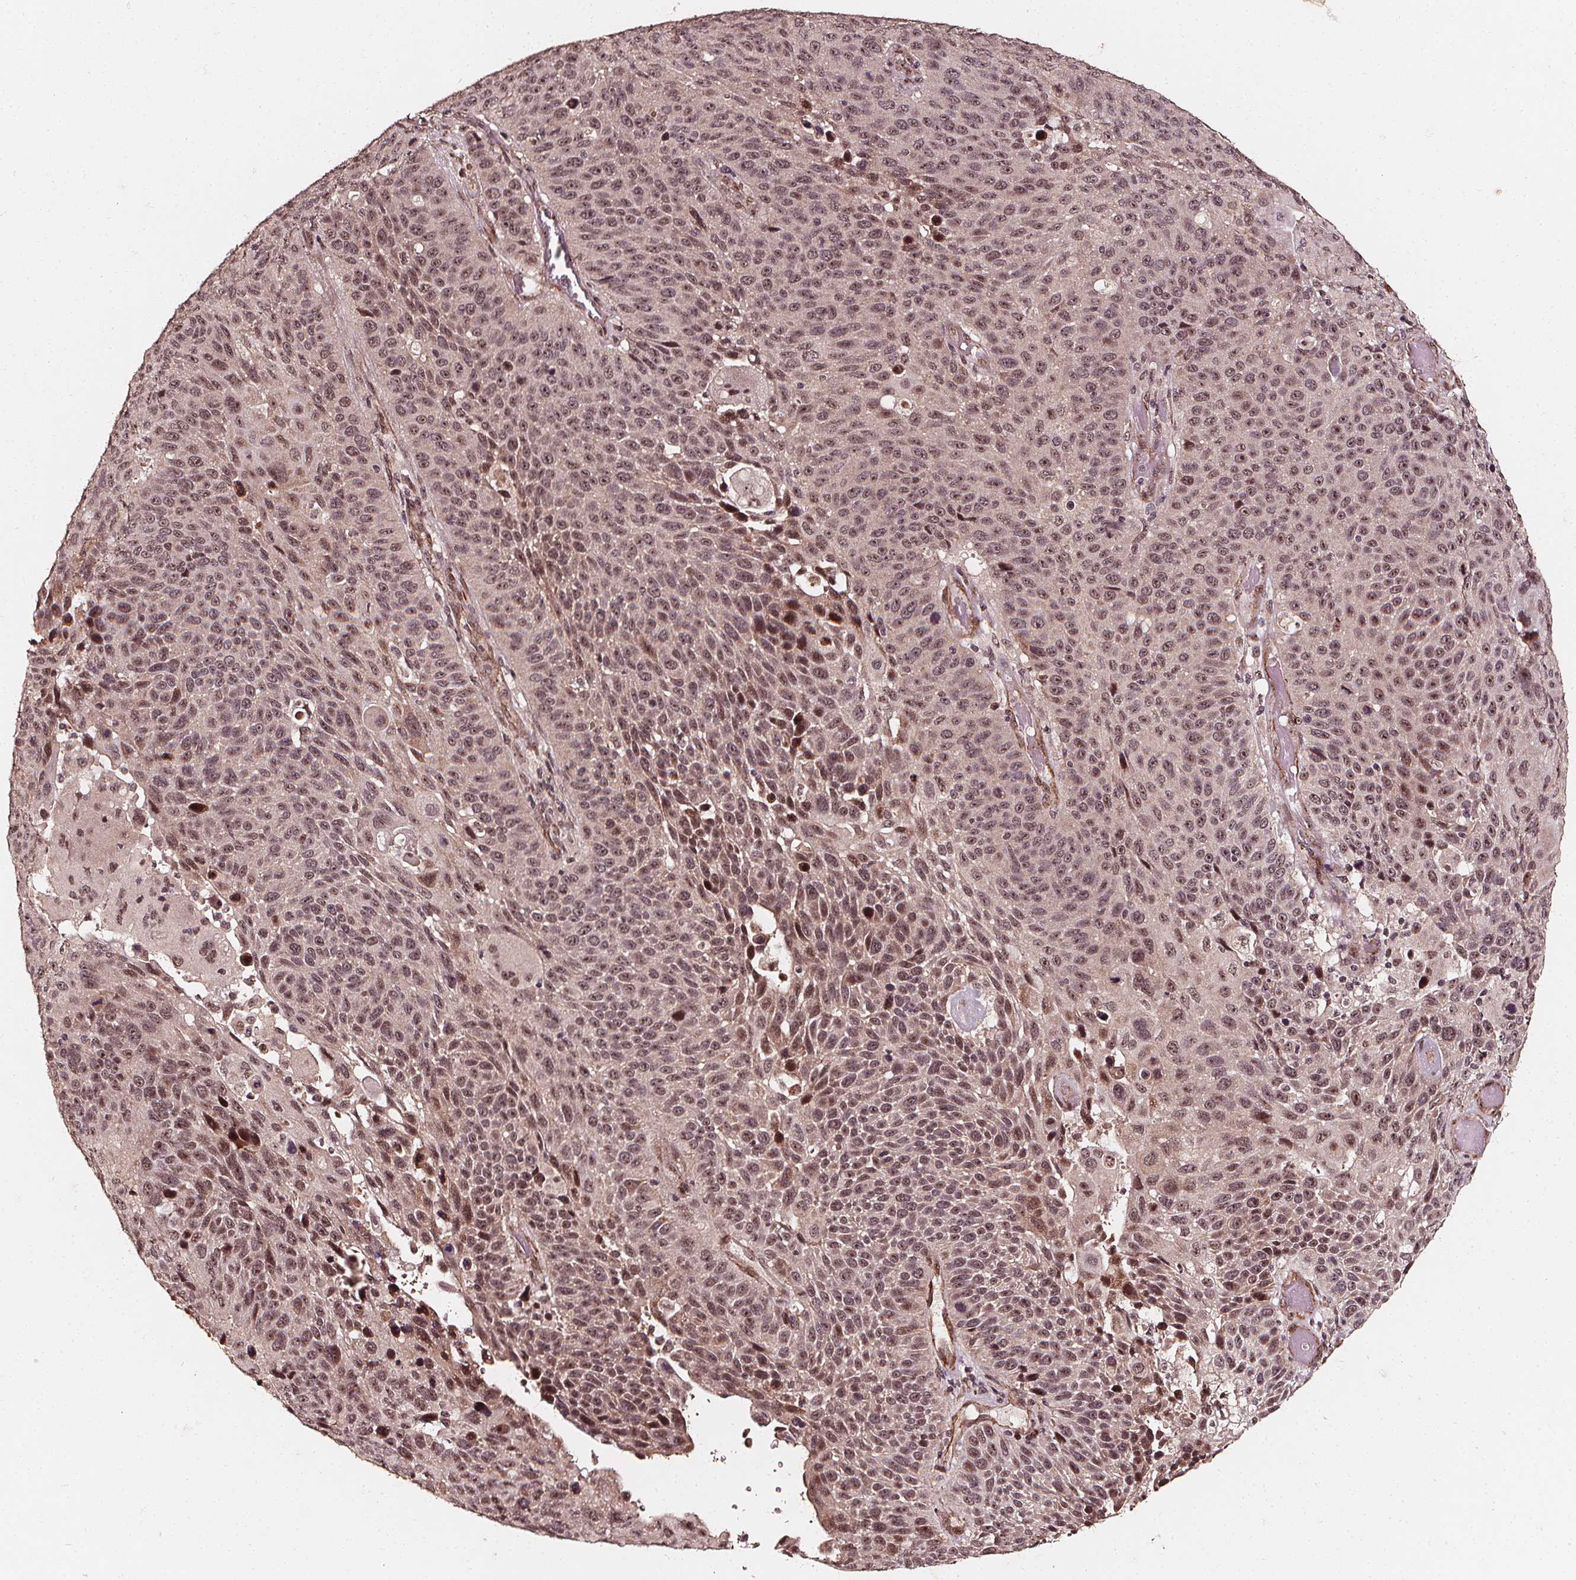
{"staining": {"intensity": "weak", "quantity": ">75%", "location": "nuclear"}, "tissue": "lung cancer", "cell_type": "Tumor cells", "image_type": "cancer", "snomed": [{"axis": "morphology", "description": "Squamous cell carcinoma, NOS"}, {"axis": "topography", "description": "Lung"}], "caption": "A photomicrograph showing weak nuclear expression in approximately >75% of tumor cells in squamous cell carcinoma (lung), as visualized by brown immunohistochemical staining.", "gene": "EXOSC9", "patient": {"sex": "male", "age": 68}}